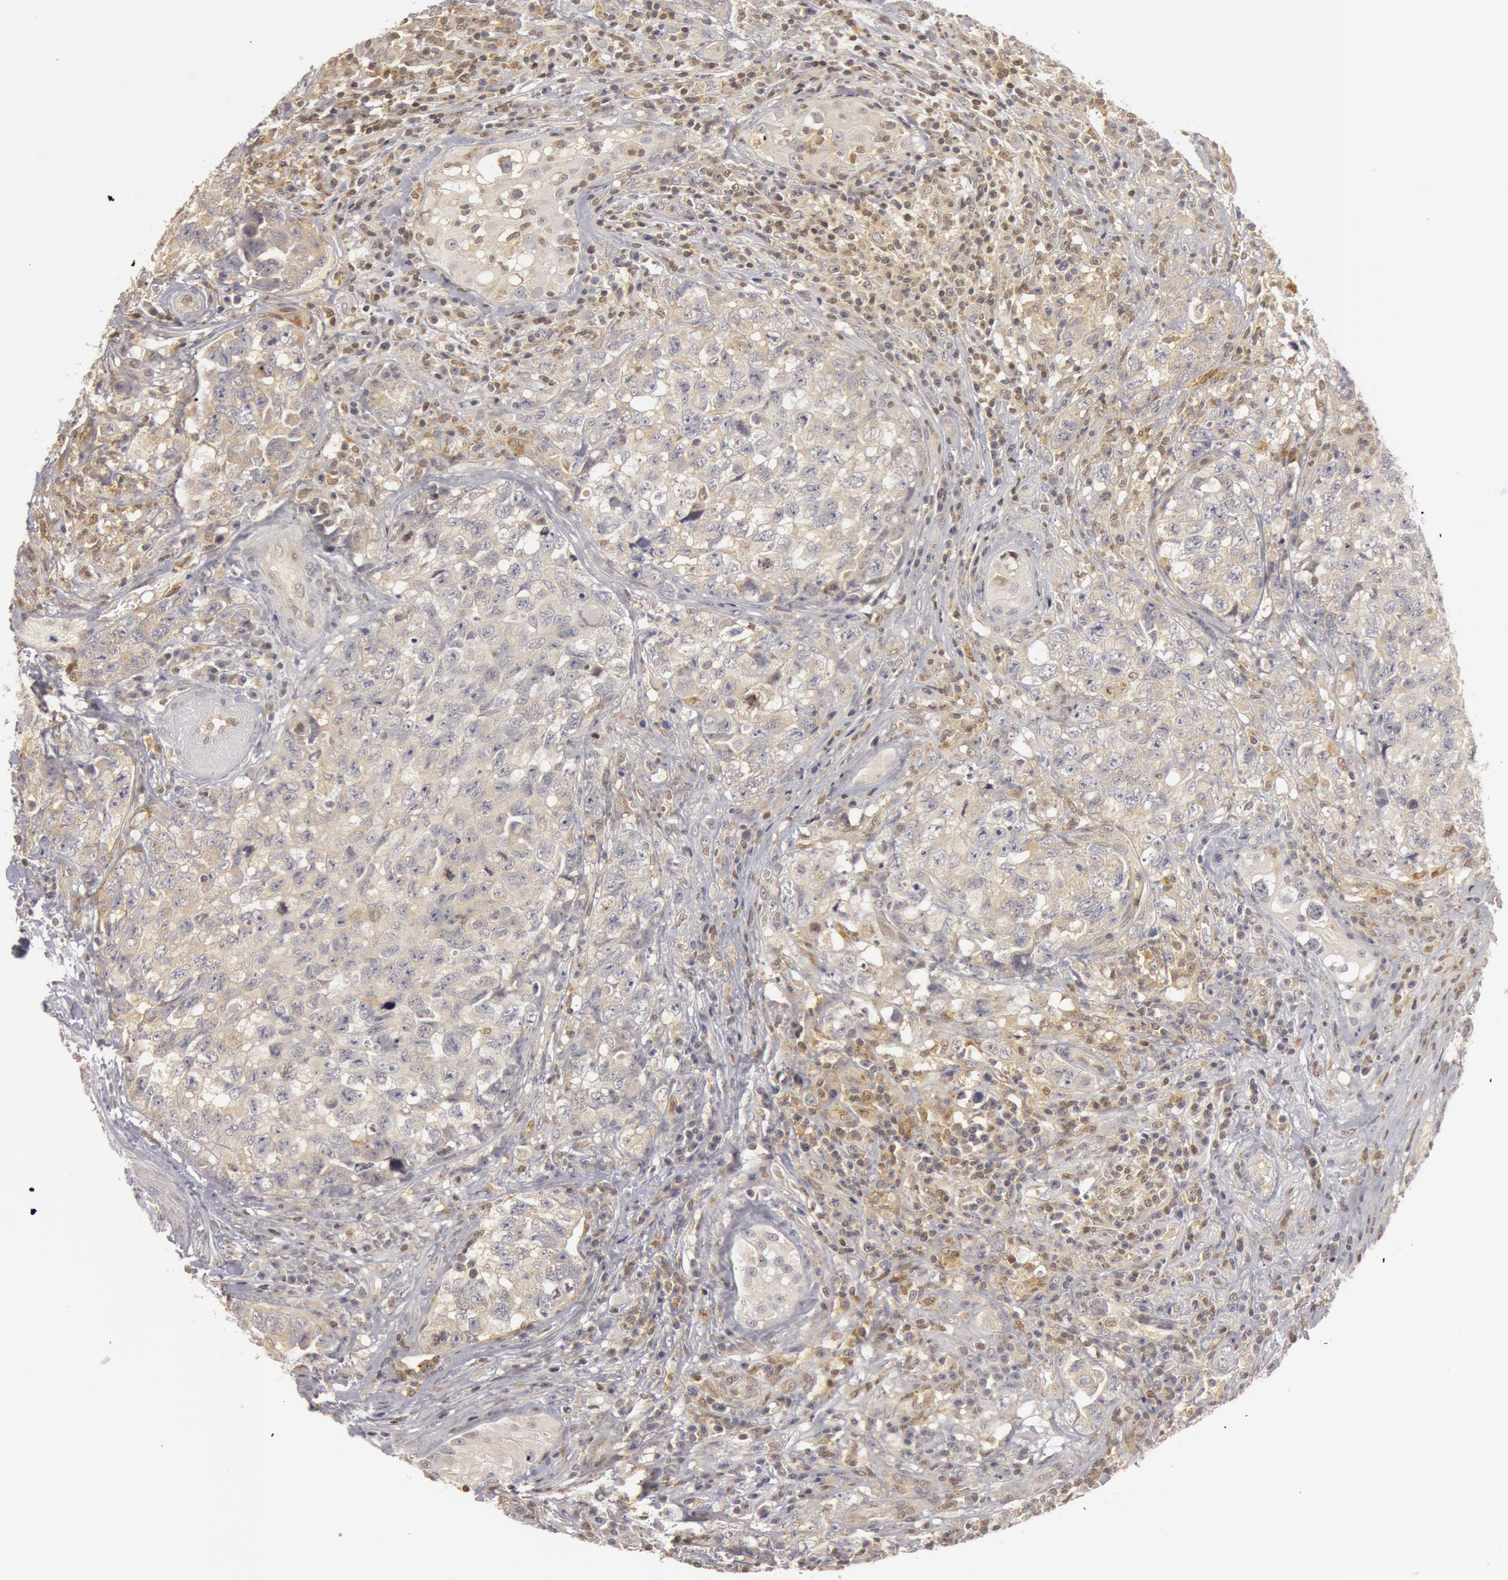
{"staining": {"intensity": "negative", "quantity": "none", "location": "none"}, "tissue": "testis cancer", "cell_type": "Tumor cells", "image_type": "cancer", "snomed": [{"axis": "morphology", "description": "Carcinoma, Embryonal, NOS"}, {"axis": "topography", "description": "Testis"}], "caption": "There is no significant staining in tumor cells of embryonal carcinoma (testis). (DAB (3,3'-diaminobenzidine) immunohistochemistry (IHC), high magnification).", "gene": "OASL", "patient": {"sex": "male", "age": 31}}